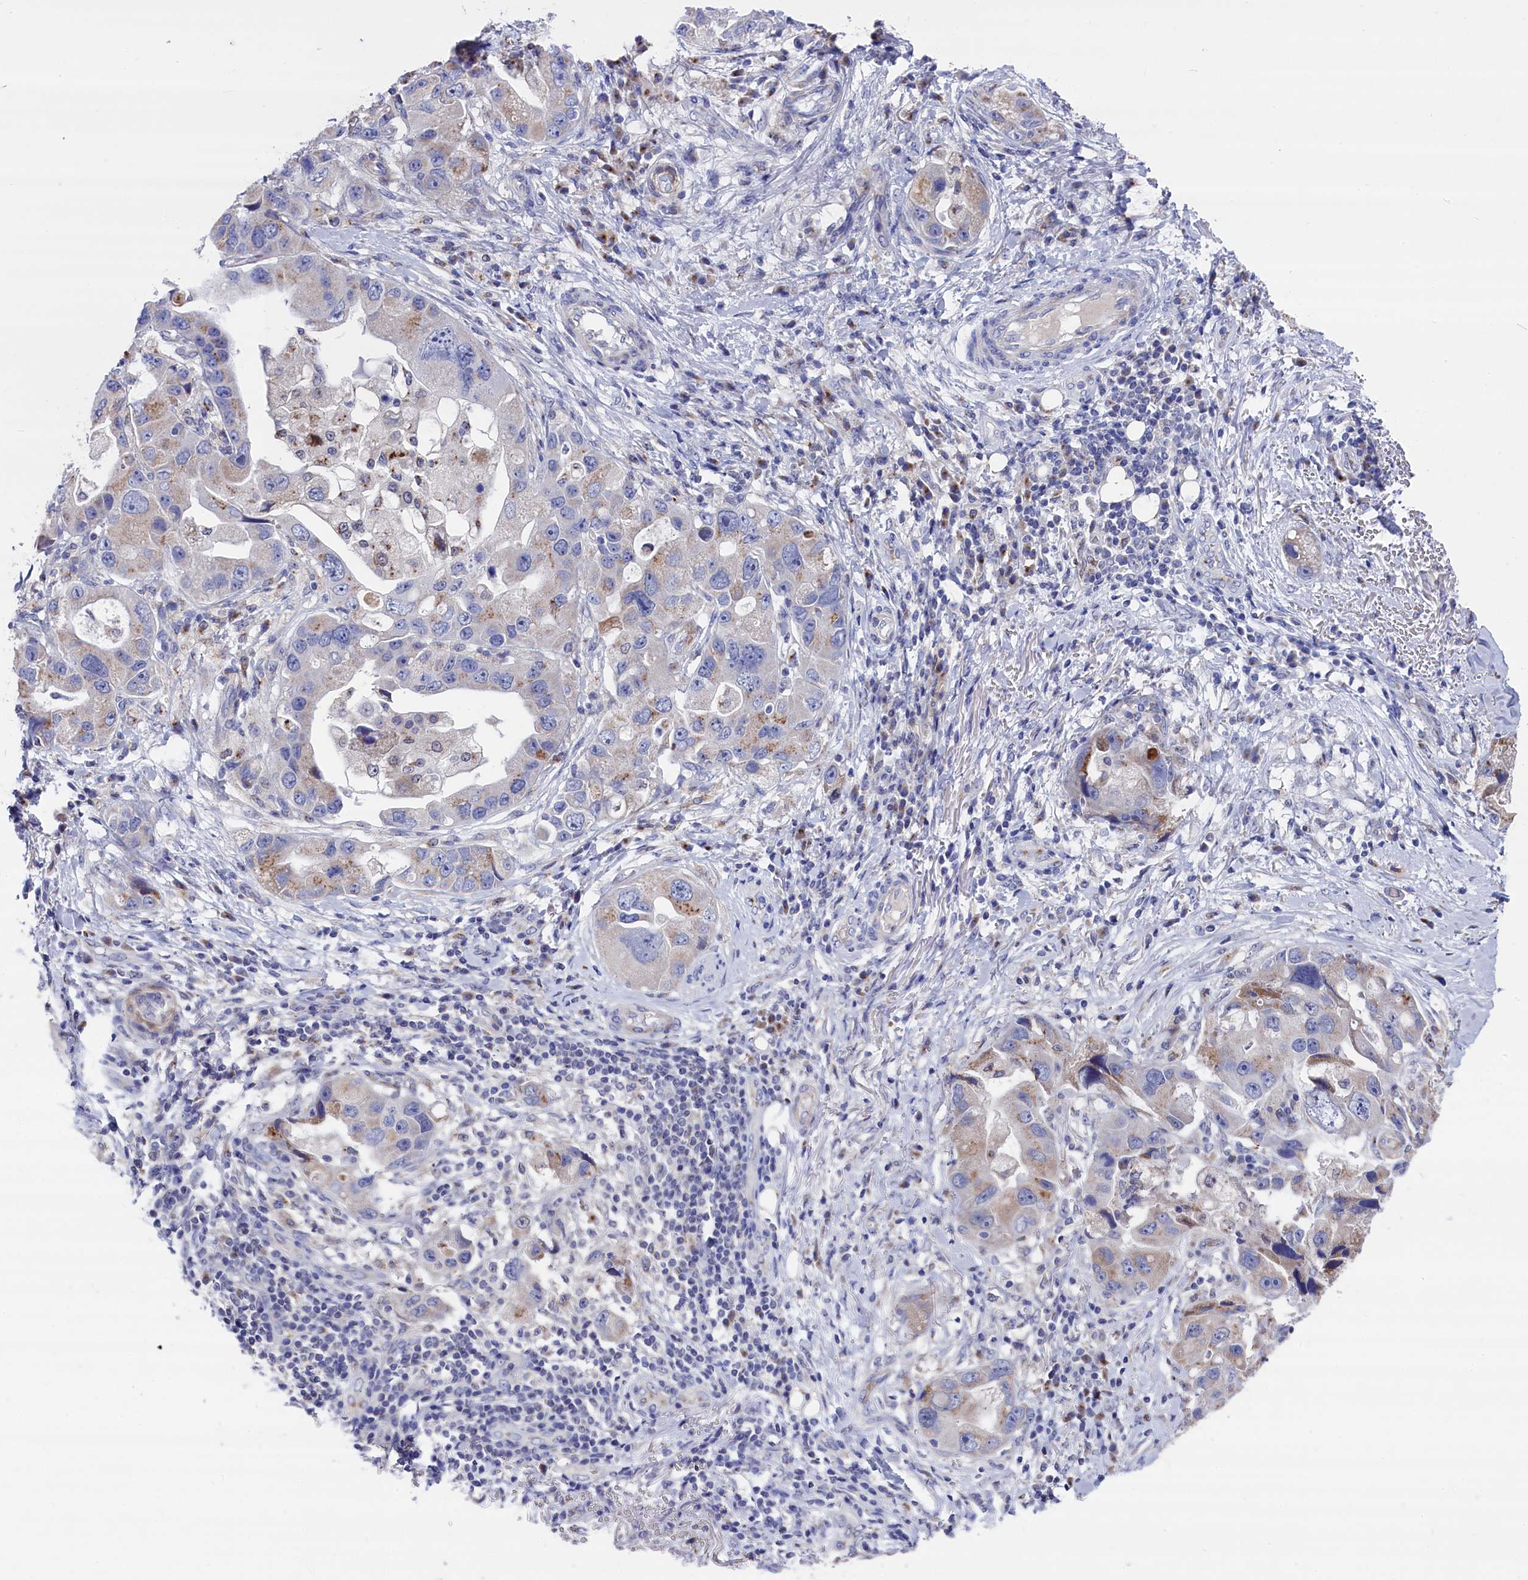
{"staining": {"intensity": "moderate", "quantity": "<25%", "location": "cytoplasmic/membranous"}, "tissue": "lung cancer", "cell_type": "Tumor cells", "image_type": "cancer", "snomed": [{"axis": "morphology", "description": "Adenocarcinoma, NOS"}, {"axis": "topography", "description": "Lung"}], "caption": "Adenocarcinoma (lung) stained for a protein (brown) reveals moderate cytoplasmic/membranous positive positivity in about <25% of tumor cells.", "gene": "GPR108", "patient": {"sex": "female", "age": 54}}